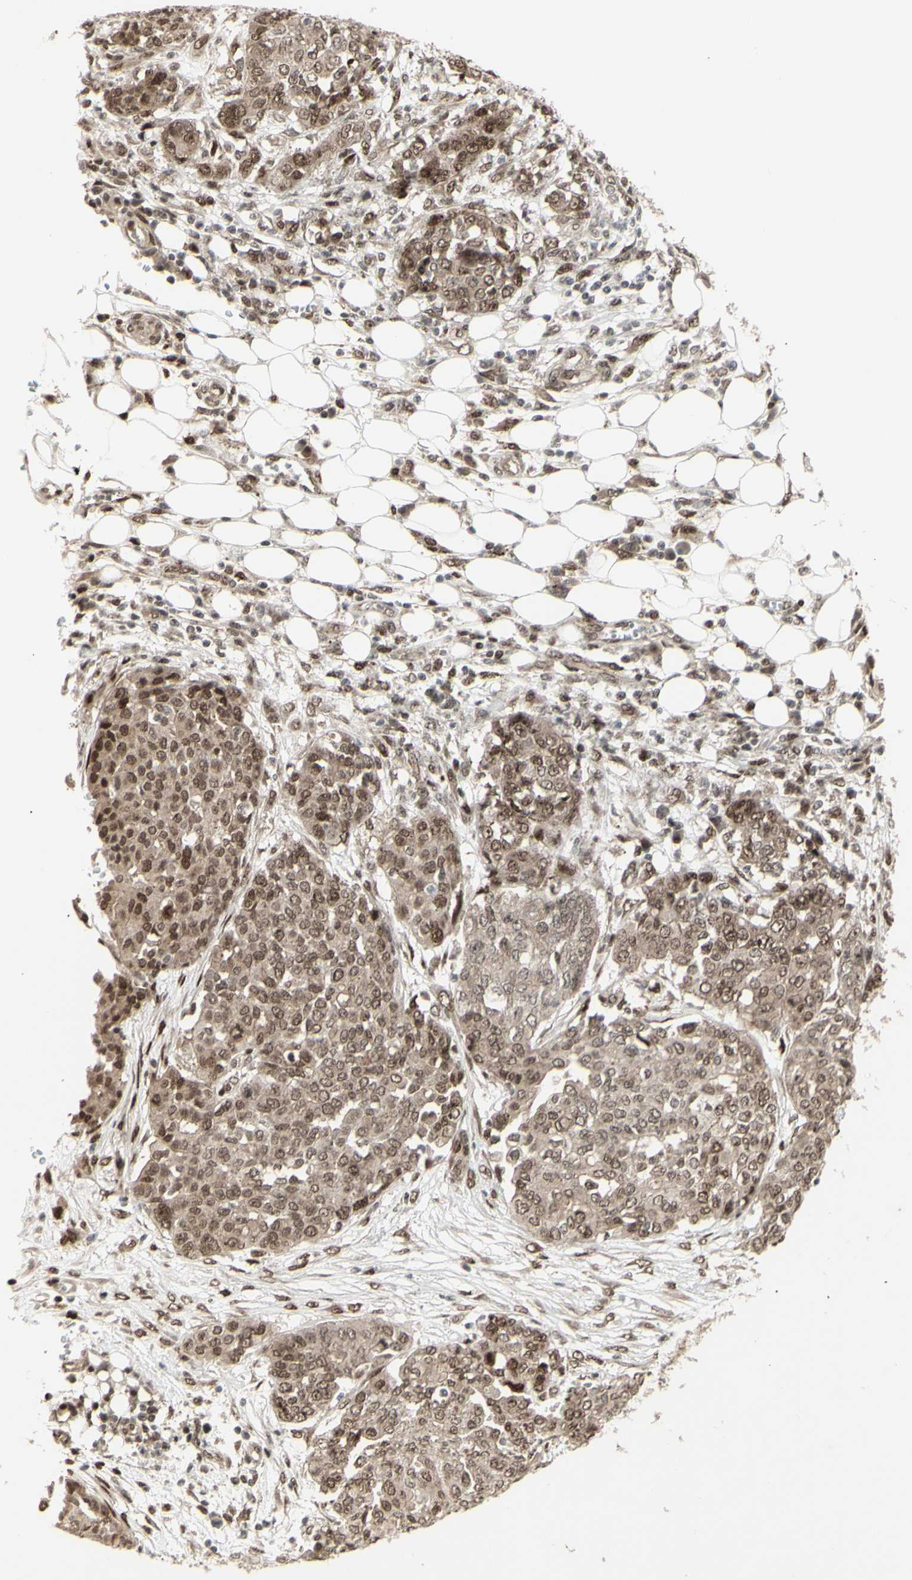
{"staining": {"intensity": "moderate", "quantity": ">75%", "location": "cytoplasmic/membranous,nuclear"}, "tissue": "ovarian cancer", "cell_type": "Tumor cells", "image_type": "cancer", "snomed": [{"axis": "morphology", "description": "Cystadenocarcinoma, serous, NOS"}, {"axis": "topography", "description": "Soft tissue"}, {"axis": "topography", "description": "Ovary"}], "caption": "A medium amount of moderate cytoplasmic/membranous and nuclear expression is identified in about >75% of tumor cells in ovarian cancer tissue.", "gene": "CBX1", "patient": {"sex": "female", "age": 57}}